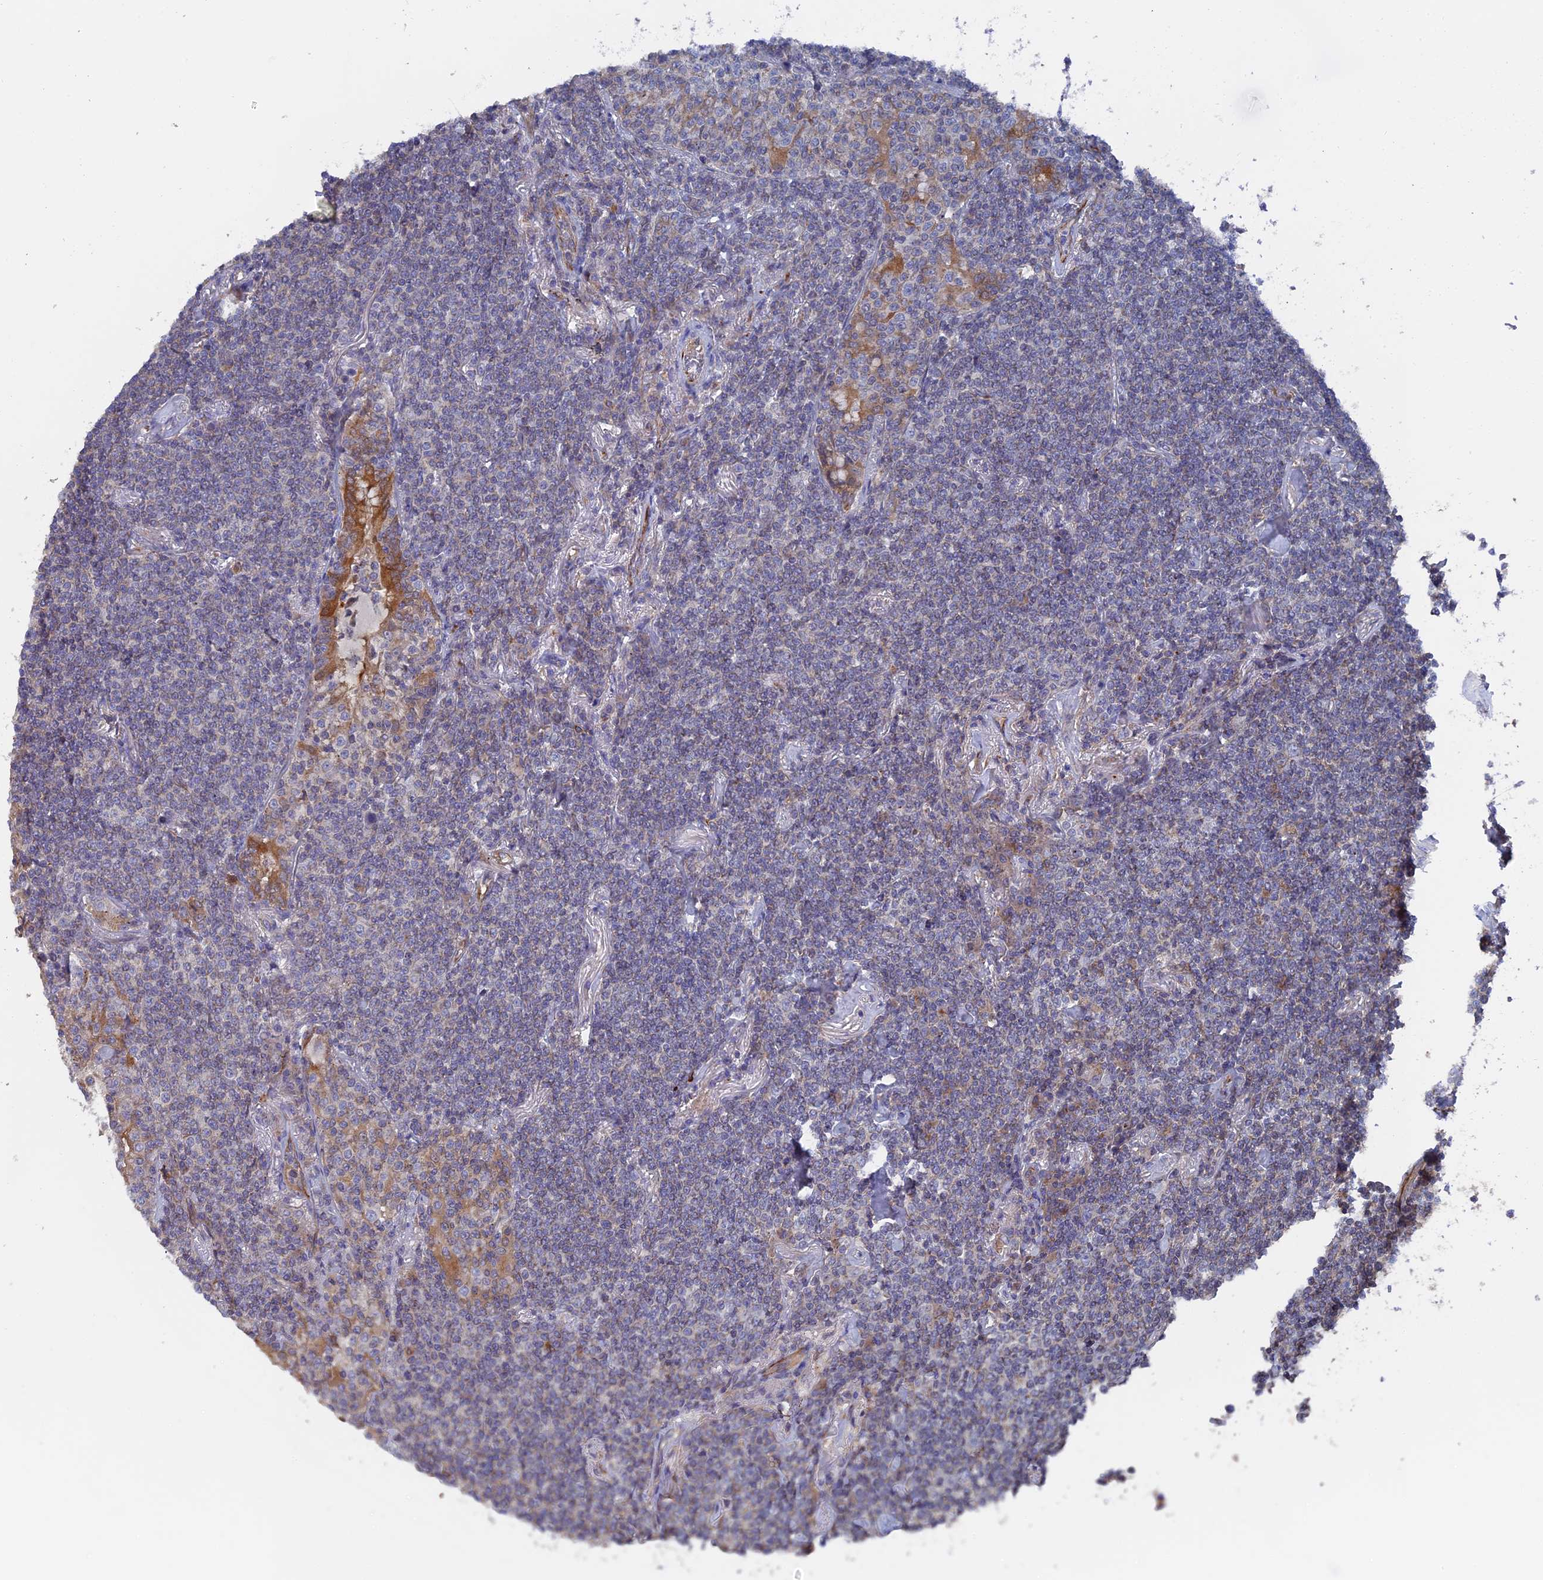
{"staining": {"intensity": "negative", "quantity": "none", "location": "none"}, "tissue": "lymphoma", "cell_type": "Tumor cells", "image_type": "cancer", "snomed": [{"axis": "morphology", "description": "Malignant lymphoma, non-Hodgkin's type, Low grade"}, {"axis": "topography", "description": "Lung"}], "caption": "Tumor cells are negative for brown protein staining in low-grade malignant lymphoma, non-Hodgkin's type.", "gene": "SMG9", "patient": {"sex": "female", "age": 71}}